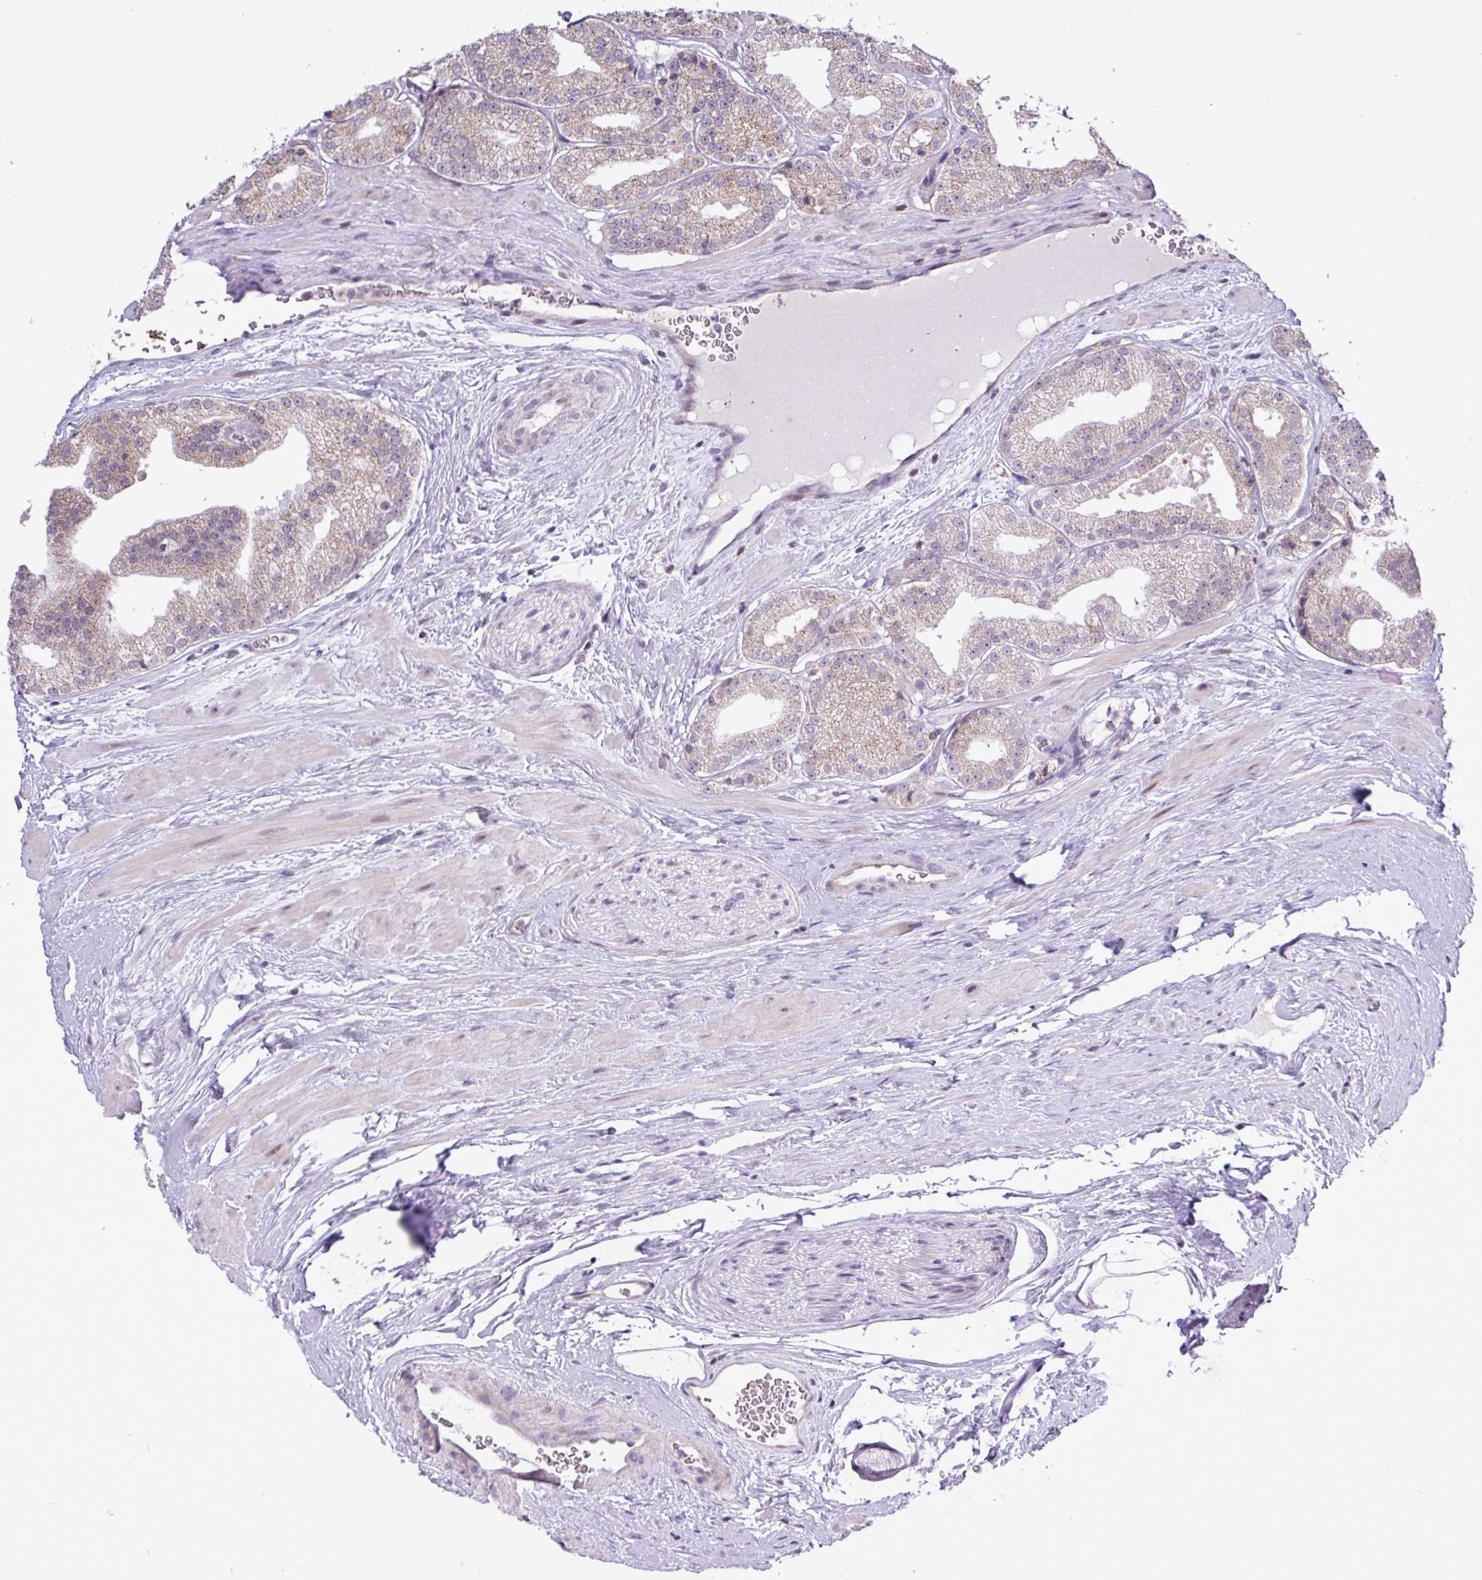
{"staining": {"intensity": "weak", "quantity": "25%-75%", "location": "cytoplasmic/membranous"}, "tissue": "prostate cancer", "cell_type": "Tumor cells", "image_type": "cancer", "snomed": [{"axis": "morphology", "description": "Adenocarcinoma, High grade"}, {"axis": "topography", "description": "Prostate"}], "caption": "Prostate cancer stained with a brown dye reveals weak cytoplasmic/membranous positive staining in about 25%-75% of tumor cells.", "gene": "RTL3", "patient": {"sex": "male", "age": 68}}